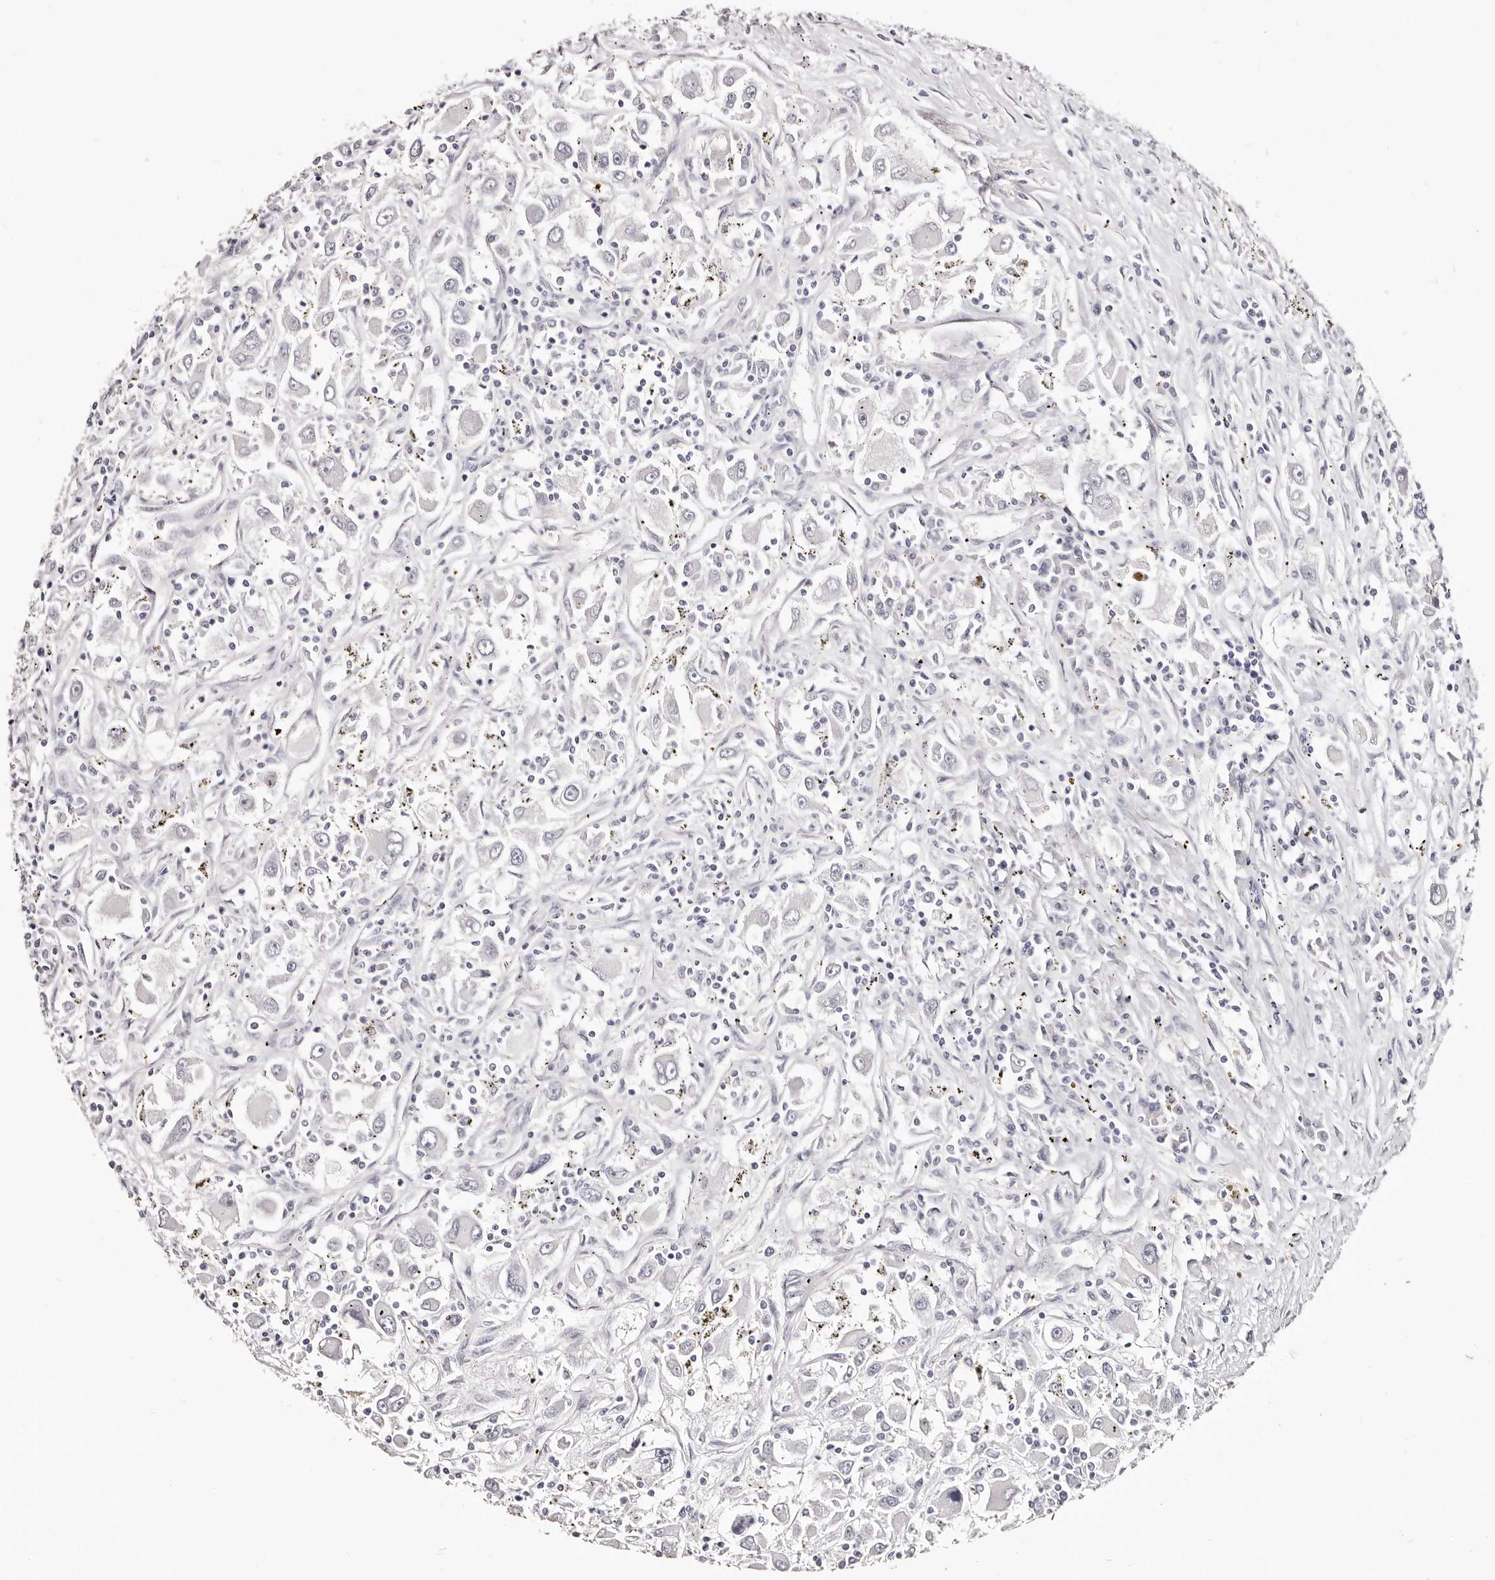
{"staining": {"intensity": "negative", "quantity": "none", "location": "none"}, "tissue": "renal cancer", "cell_type": "Tumor cells", "image_type": "cancer", "snomed": [{"axis": "morphology", "description": "Adenocarcinoma, NOS"}, {"axis": "topography", "description": "Kidney"}], "caption": "Tumor cells show no significant positivity in adenocarcinoma (renal). (Brightfield microscopy of DAB (3,3'-diaminobenzidine) IHC at high magnification).", "gene": "PF4", "patient": {"sex": "female", "age": 52}}